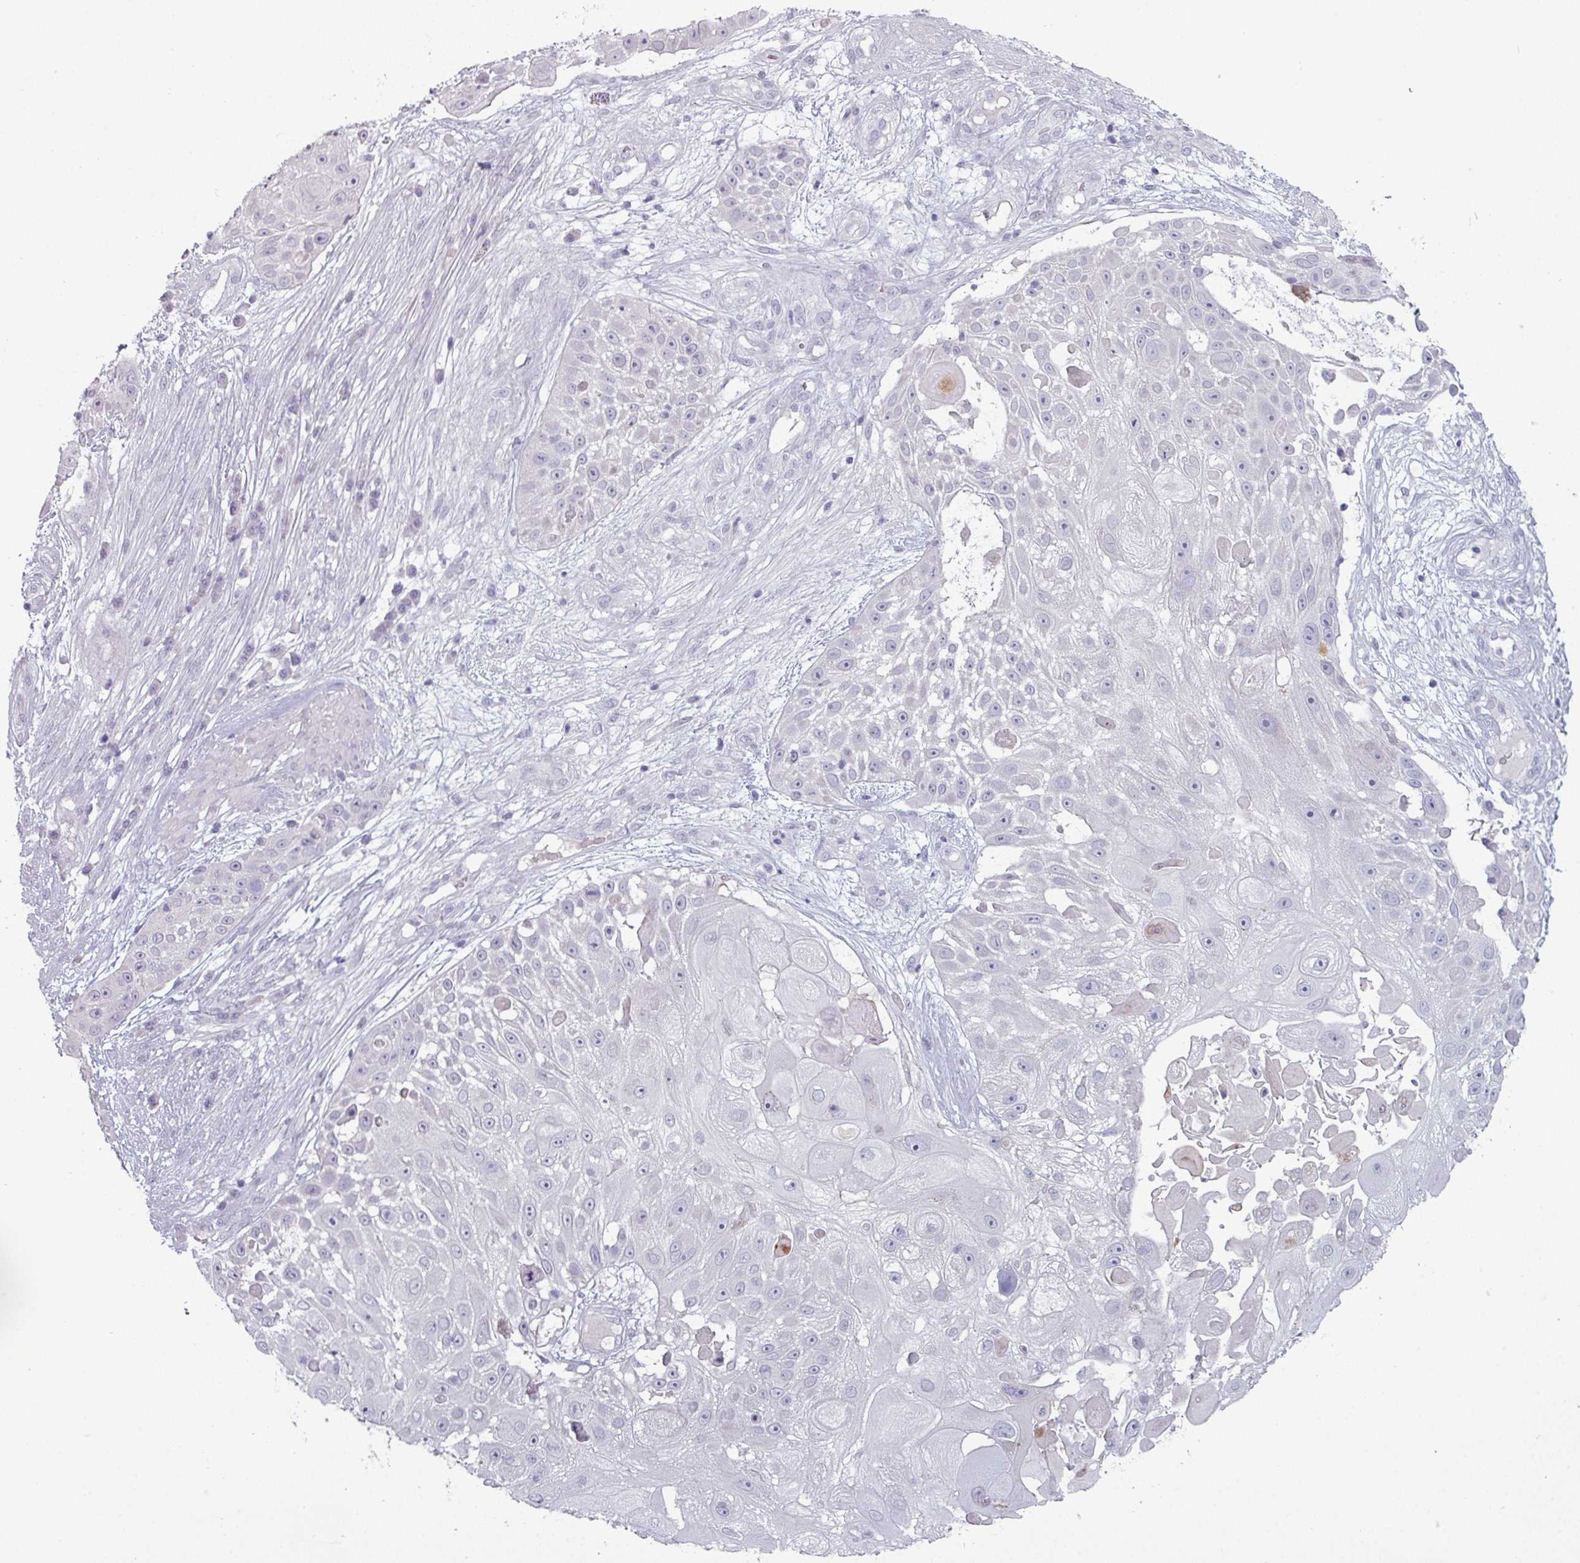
{"staining": {"intensity": "negative", "quantity": "none", "location": "none"}, "tissue": "skin cancer", "cell_type": "Tumor cells", "image_type": "cancer", "snomed": [{"axis": "morphology", "description": "Squamous cell carcinoma, NOS"}, {"axis": "topography", "description": "Skin"}], "caption": "Immunohistochemical staining of skin cancer (squamous cell carcinoma) reveals no significant positivity in tumor cells.", "gene": "ZNF615", "patient": {"sex": "female", "age": 86}}